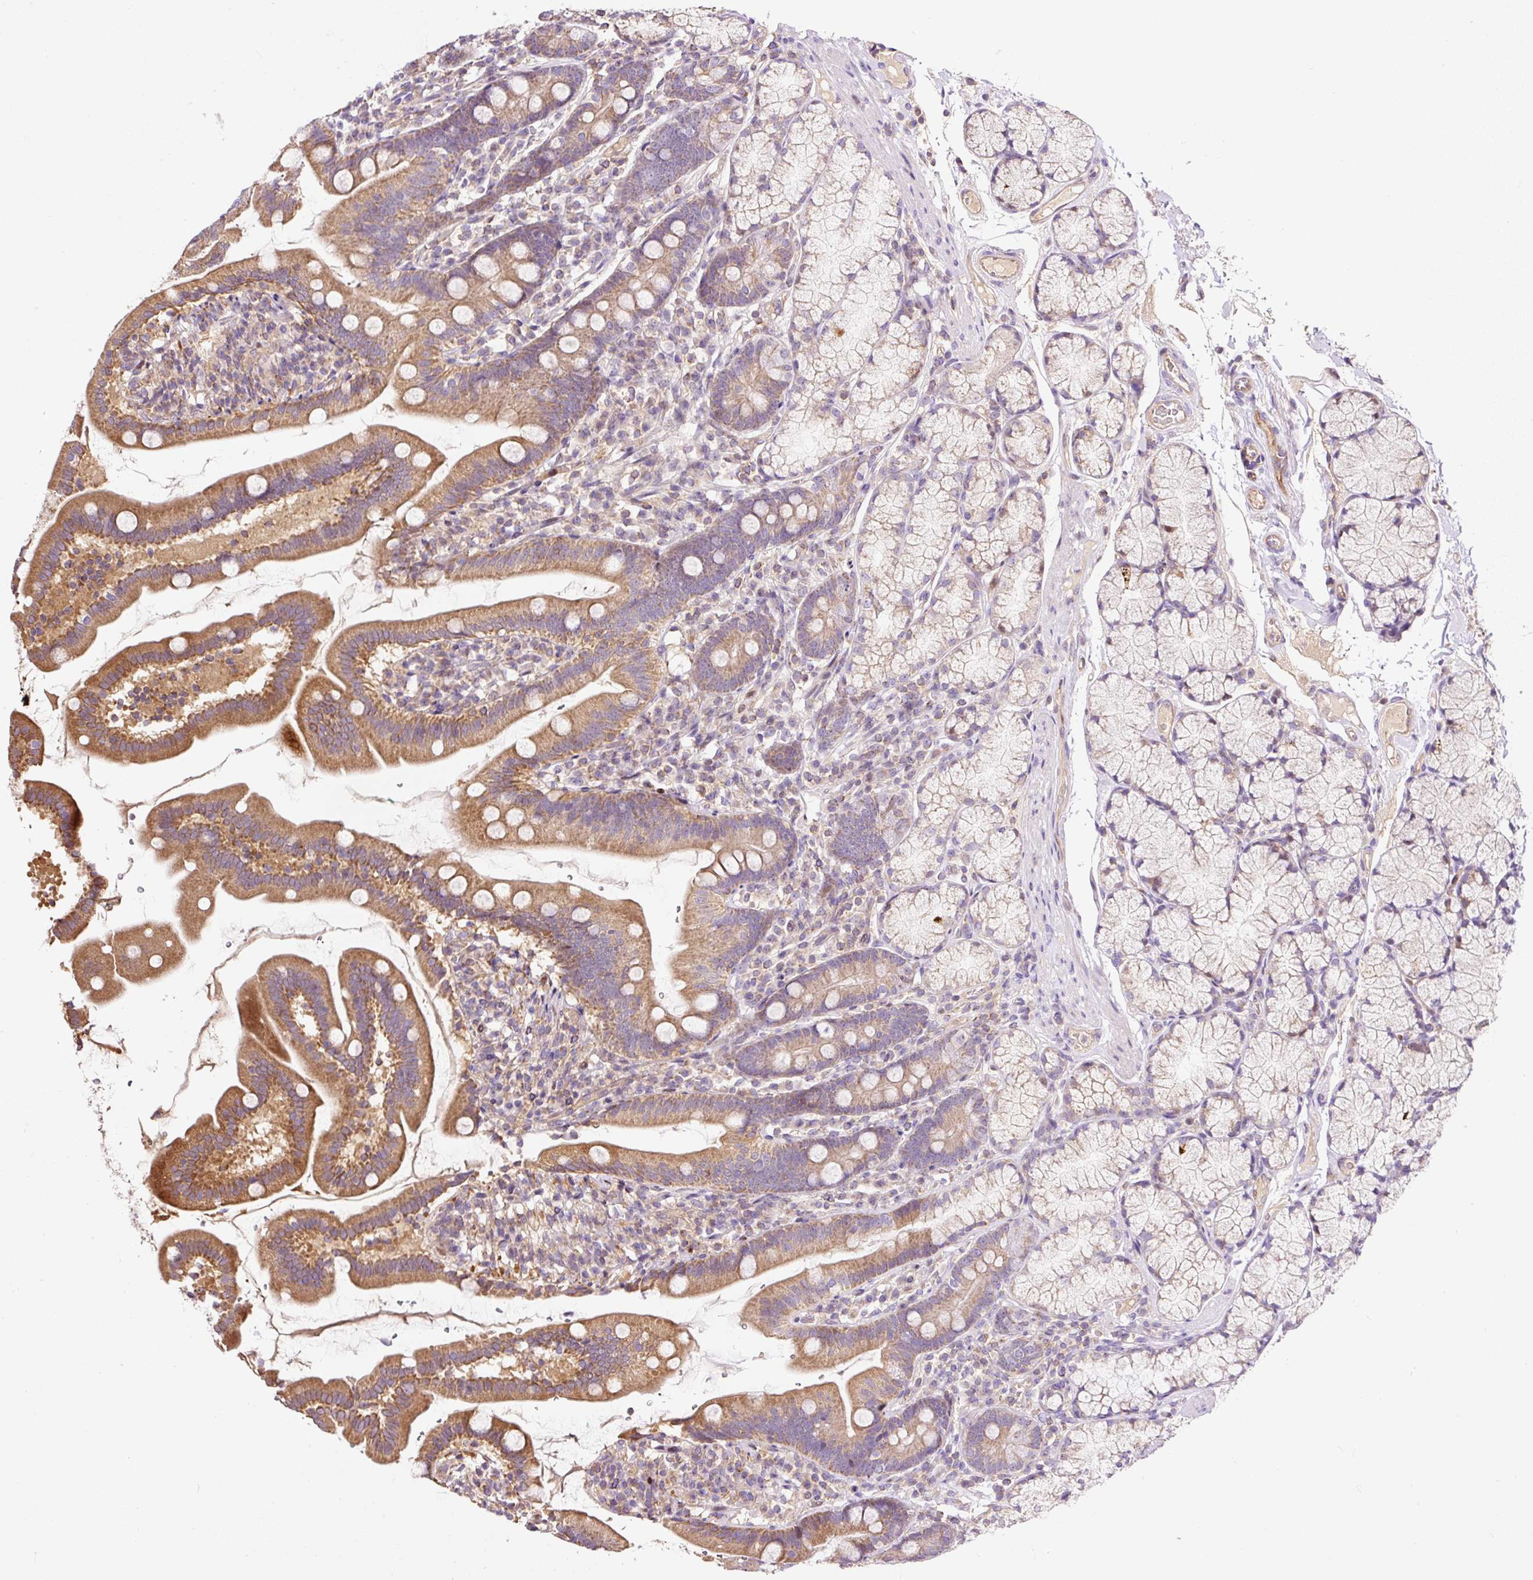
{"staining": {"intensity": "moderate", "quantity": ">75%", "location": "cytoplasmic/membranous"}, "tissue": "duodenum", "cell_type": "Glandular cells", "image_type": "normal", "snomed": [{"axis": "morphology", "description": "Normal tissue, NOS"}, {"axis": "topography", "description": "Duodenum"}], "caption": "Glandular cells show moderate cytoplasmic/membranous expression in about >75% of cells in benign duodenum.", "gene": "BOLA3", "patient": {"sex": "female", "age": 67}}